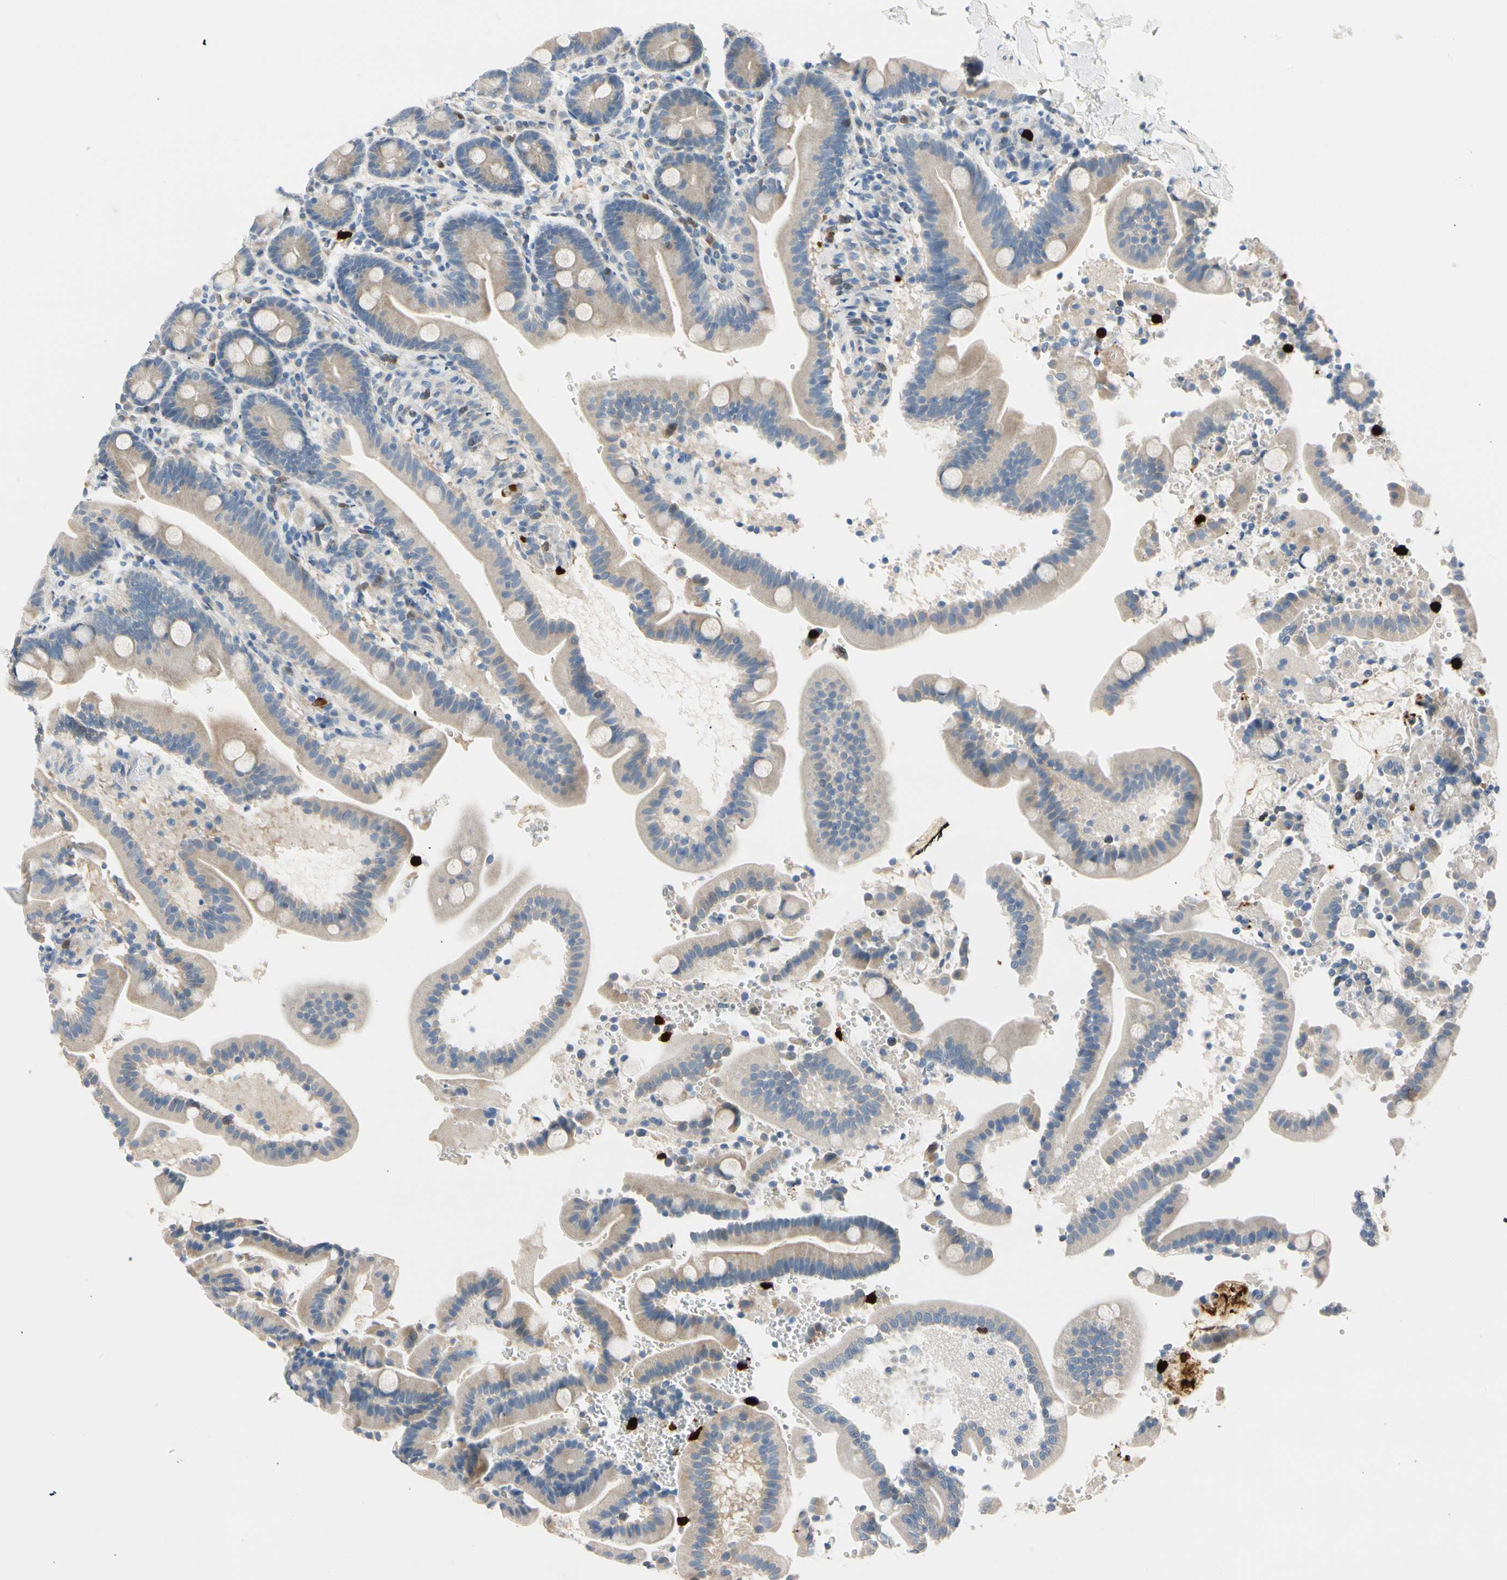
{"staining": {"intensity": "weak", "quantity": "25%-75%", "location": "cytoplasmic/membranous"}, "tissue": "duodenum", "cell_type": "Glandular cells", "image_type": "normal", "snomed": [{"axis": "morphology", "description": "Normal tissue, NOS"}, {"axis": "topography", "description": "Duodenum"}], "caption": "Weak cytoplasmic/membranous positivity is identified in approximately 25%-75% of glandular cells in benign duodenum.", "gene": "TRAF5", "patient": {"sex": "male", "age": 54}}